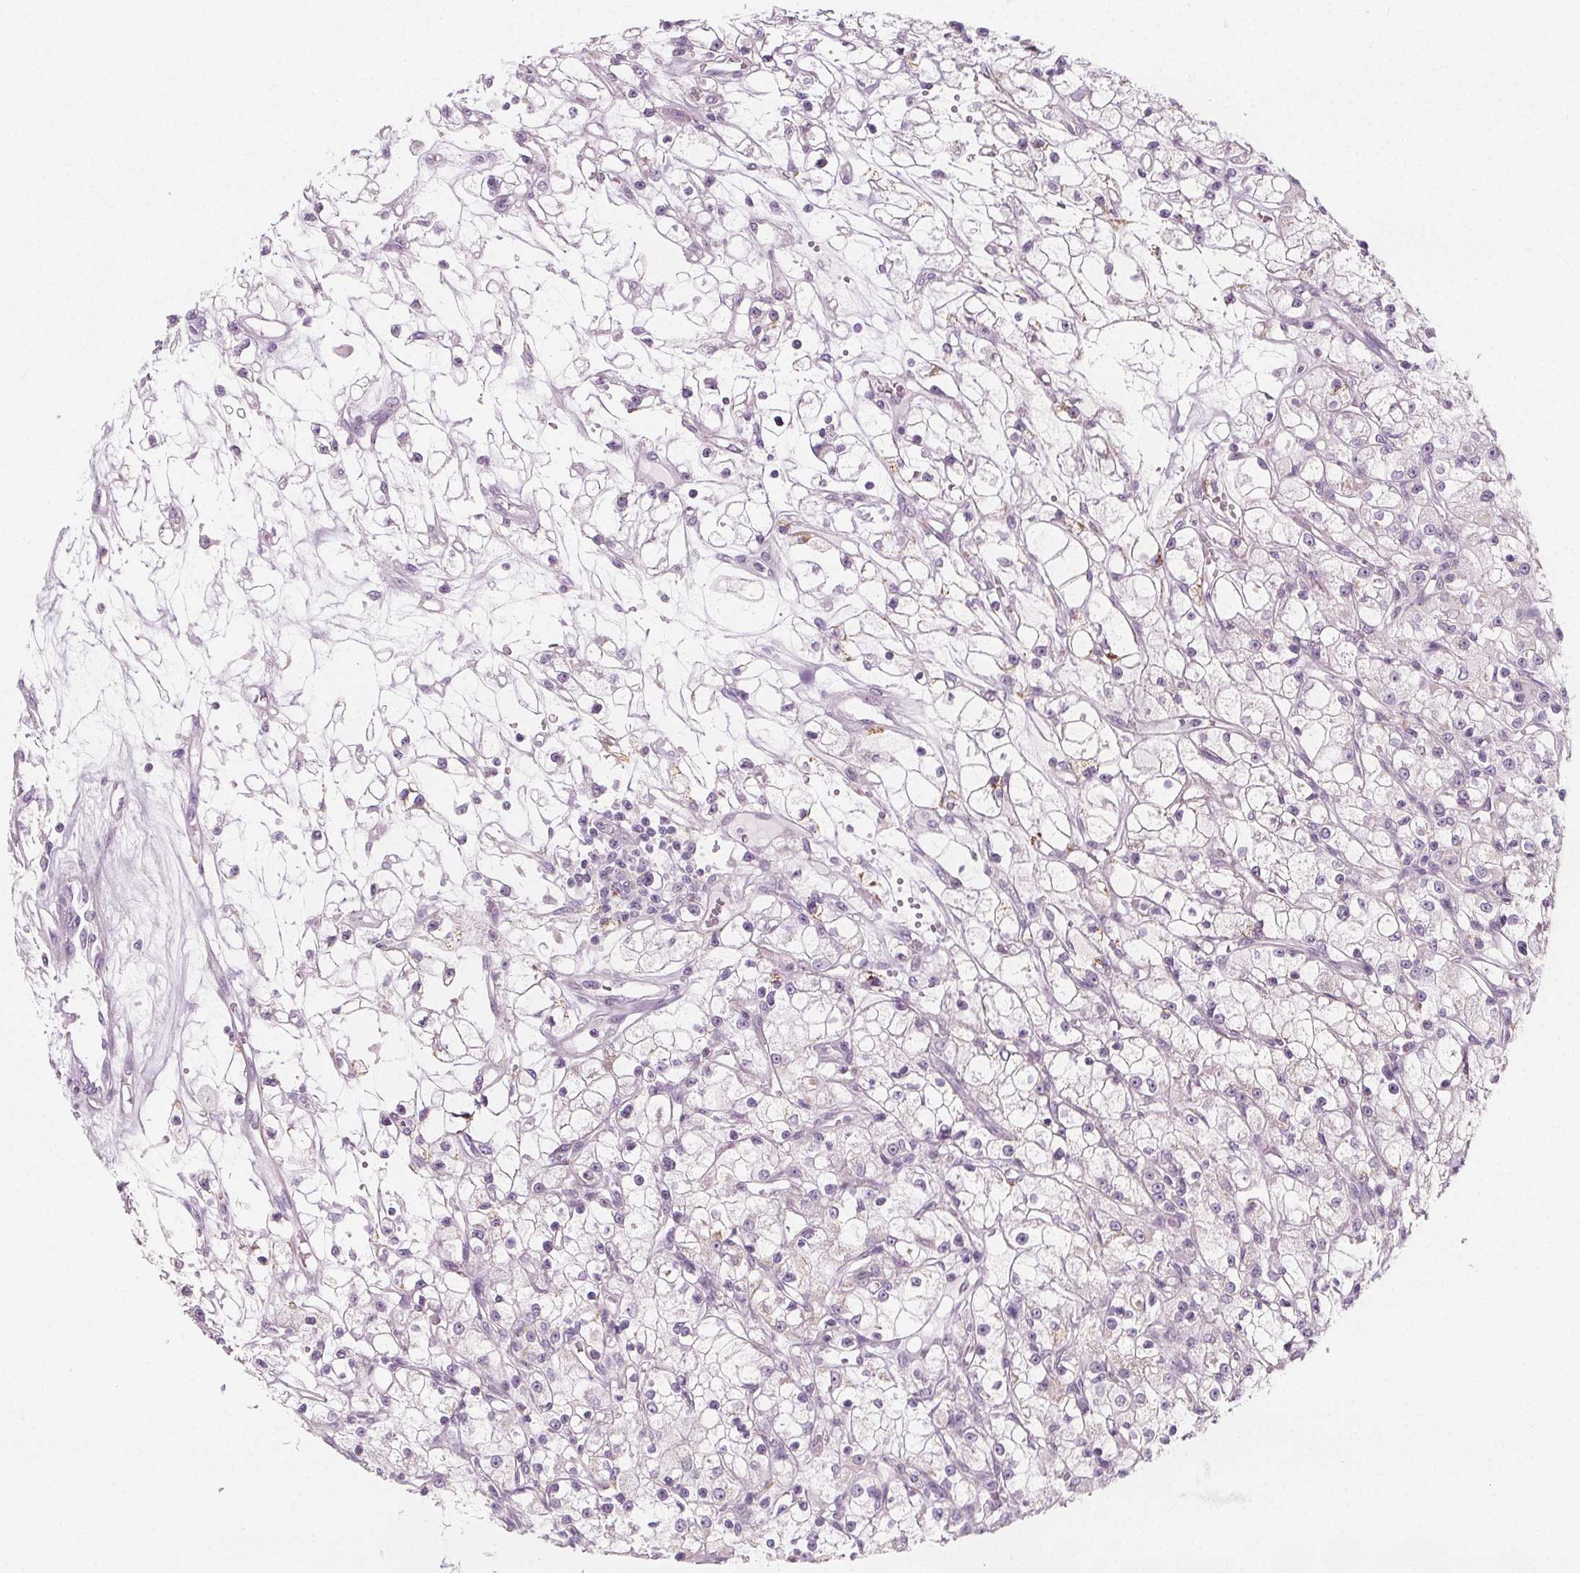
{"staining": {"intensity": "negative", "quantity": "none", "location": "none"}, "tissue": "renal cancer", "cell_type": "Tumor cells", "image_type": "cancer", "snomed": [{"axis": "morphology", "description": "Adenocarcinoma, NOS"}, {"axis": "topography", "description": "Kidney"}], "caption": "This is a photomicrograph of immunohistochemistry staining of adenocarcinoma (renal), which shows no staining in tumor cells.", "gene": "IL17C", "patient": {"sex": "female", "age": 59}}